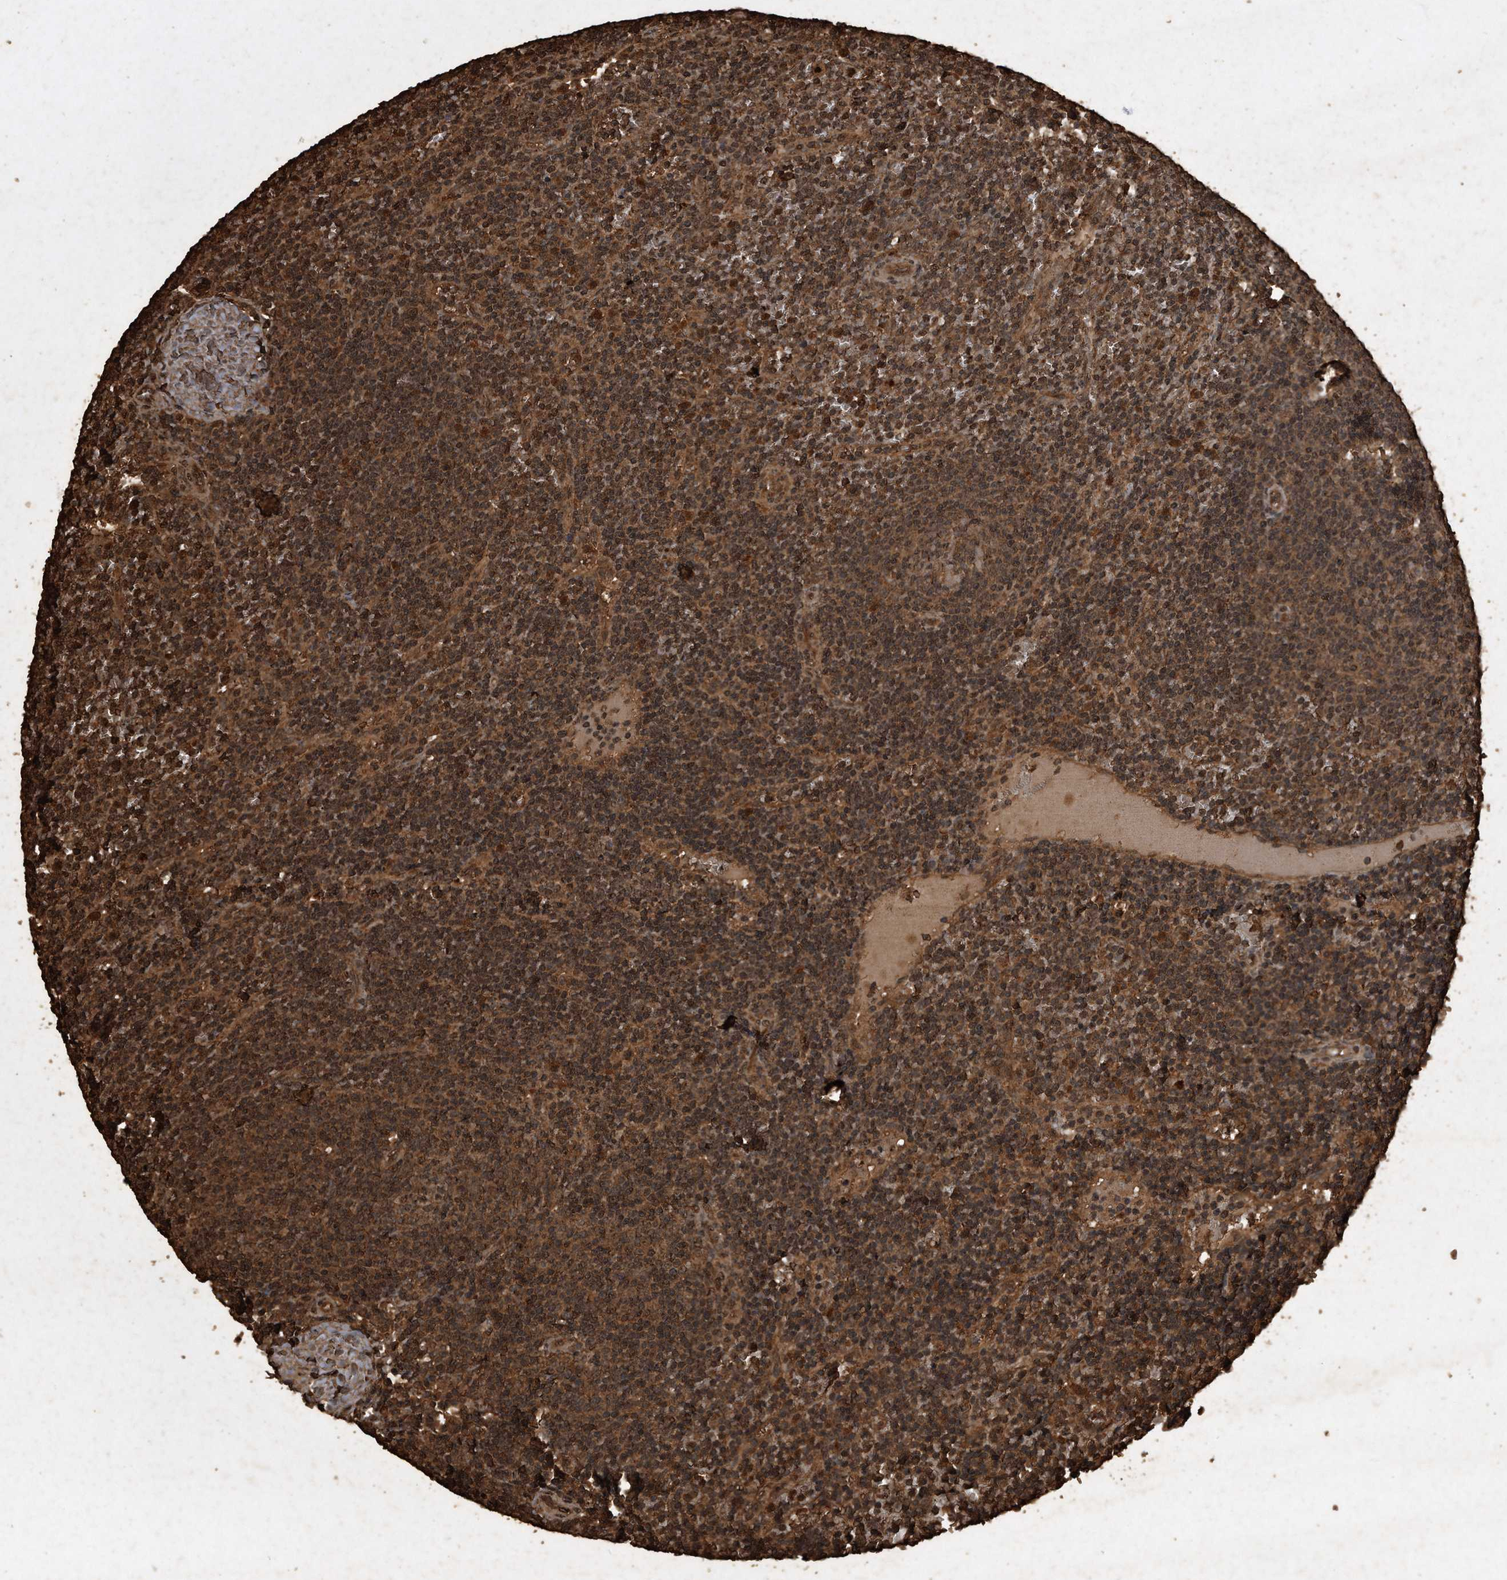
{"staining": {"intensity": "moderate", "quantity": ">75%", "location": "cytoplasmic/membranous"}, "tissue": "lymphoma", "cell_type": "Tumor cells", "image_type": "cancer", "snomed": [{"axis": "morphology", "description": "Malignant lymphoma, non-Hodgkin's type, Low grade"}, {"axis": "topography", "description": "Spleen"}], "caption": "Low-grade malignant lymphoma, non-Hodgkin's type was stained to show a protein in brown. There is medium levels of moderate cytoplasmic/membranous expression in about >75% of tumor cells.", "gene": "CFLAR", "patient": {"sex": "female", "age": 50}}